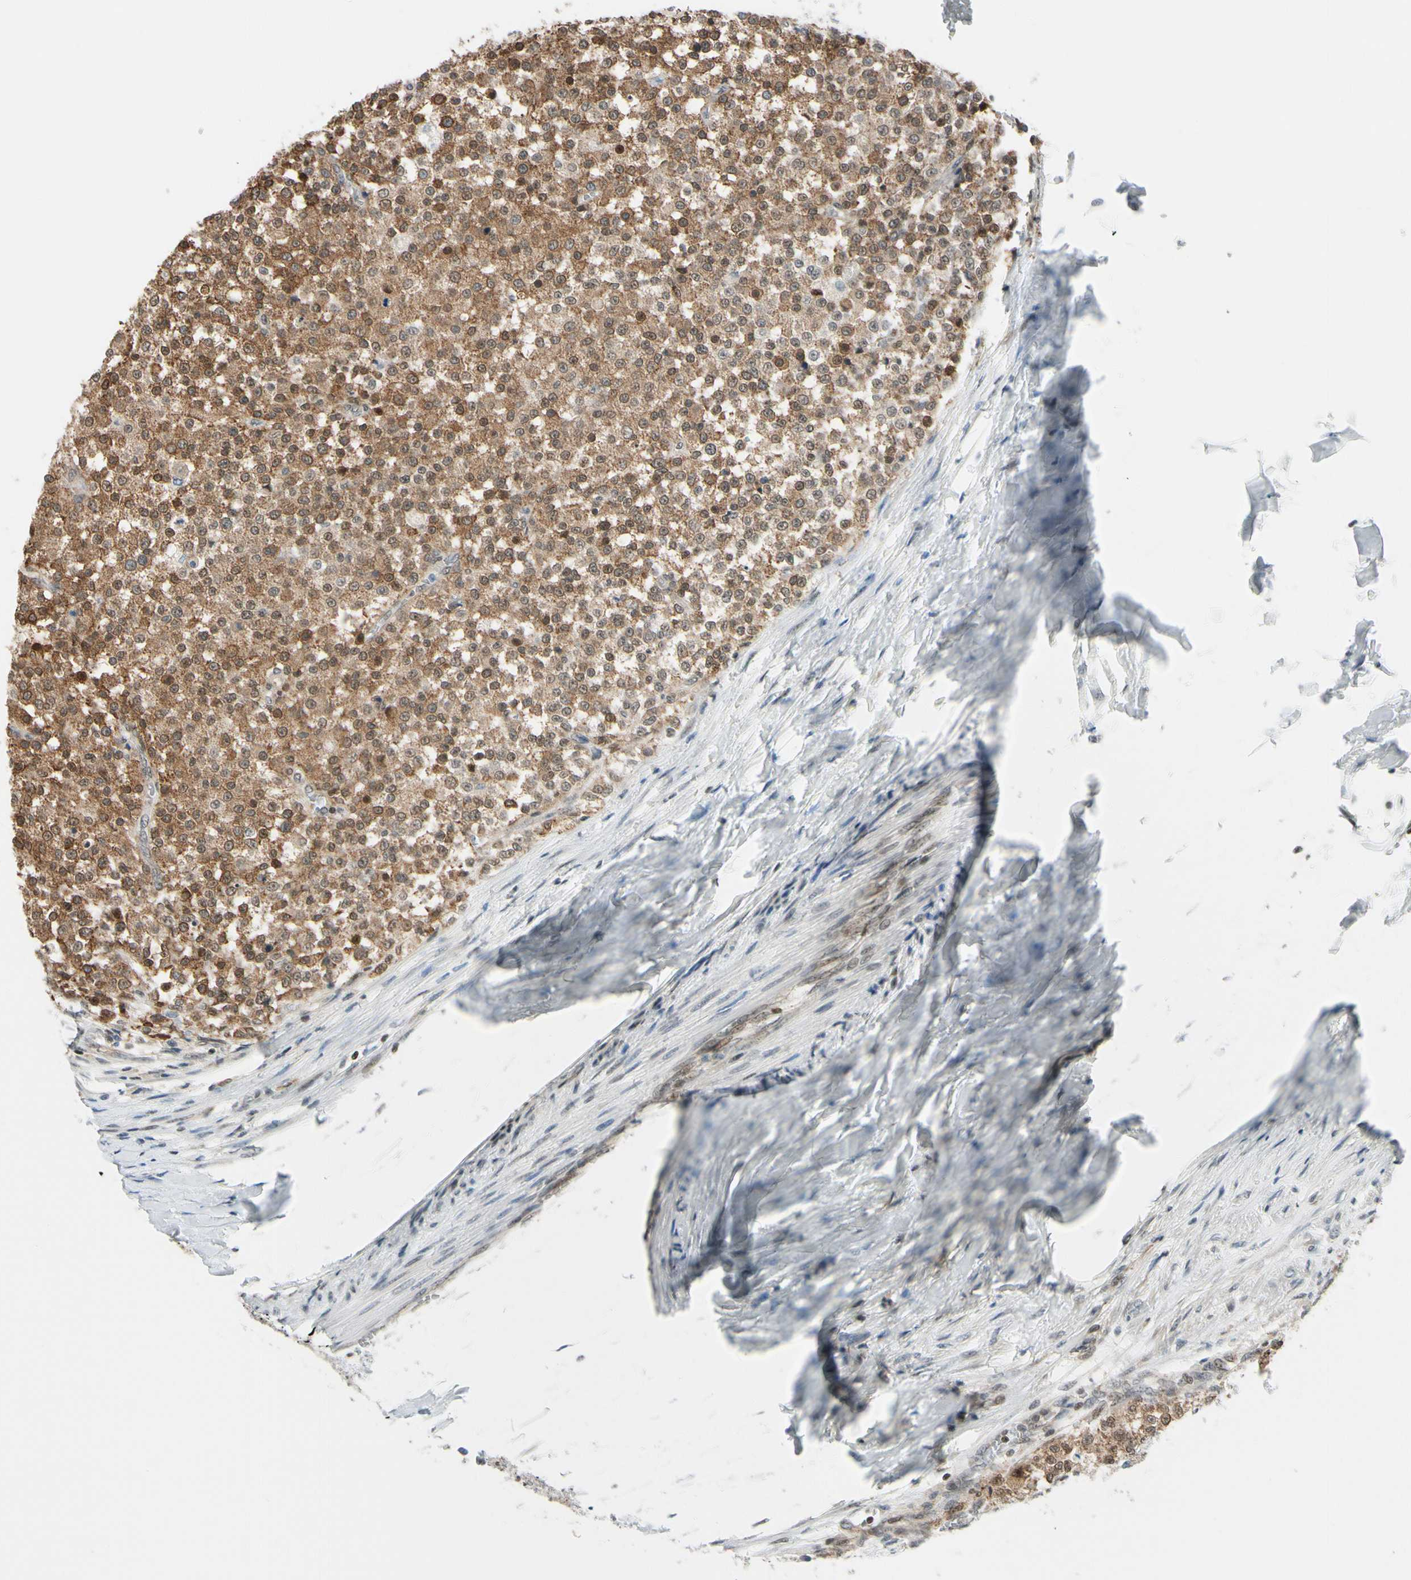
{"staining": {"intensity": "moderate", "quantity": ">75%", "location": "cytoplasmic/membranous,nuclear"}, "tissue": "testis cancer", "cell_type": "Tumor cells", "image_type": "cancer", "snomed": [{"axis": "morphology", "description": "Seminoma, NOS"}, {"axis": "topography", "description": "Testis"}], "caption": "Seminoma (testis) stained for a protein shows moderate cytoplasmic/membranous and nuclear positivity in tumor cells. The protein is shown in brown color, while the nuclei are stained blue.", "gene": "DAXX", "patient": {"sex": "male", "age": 59}}